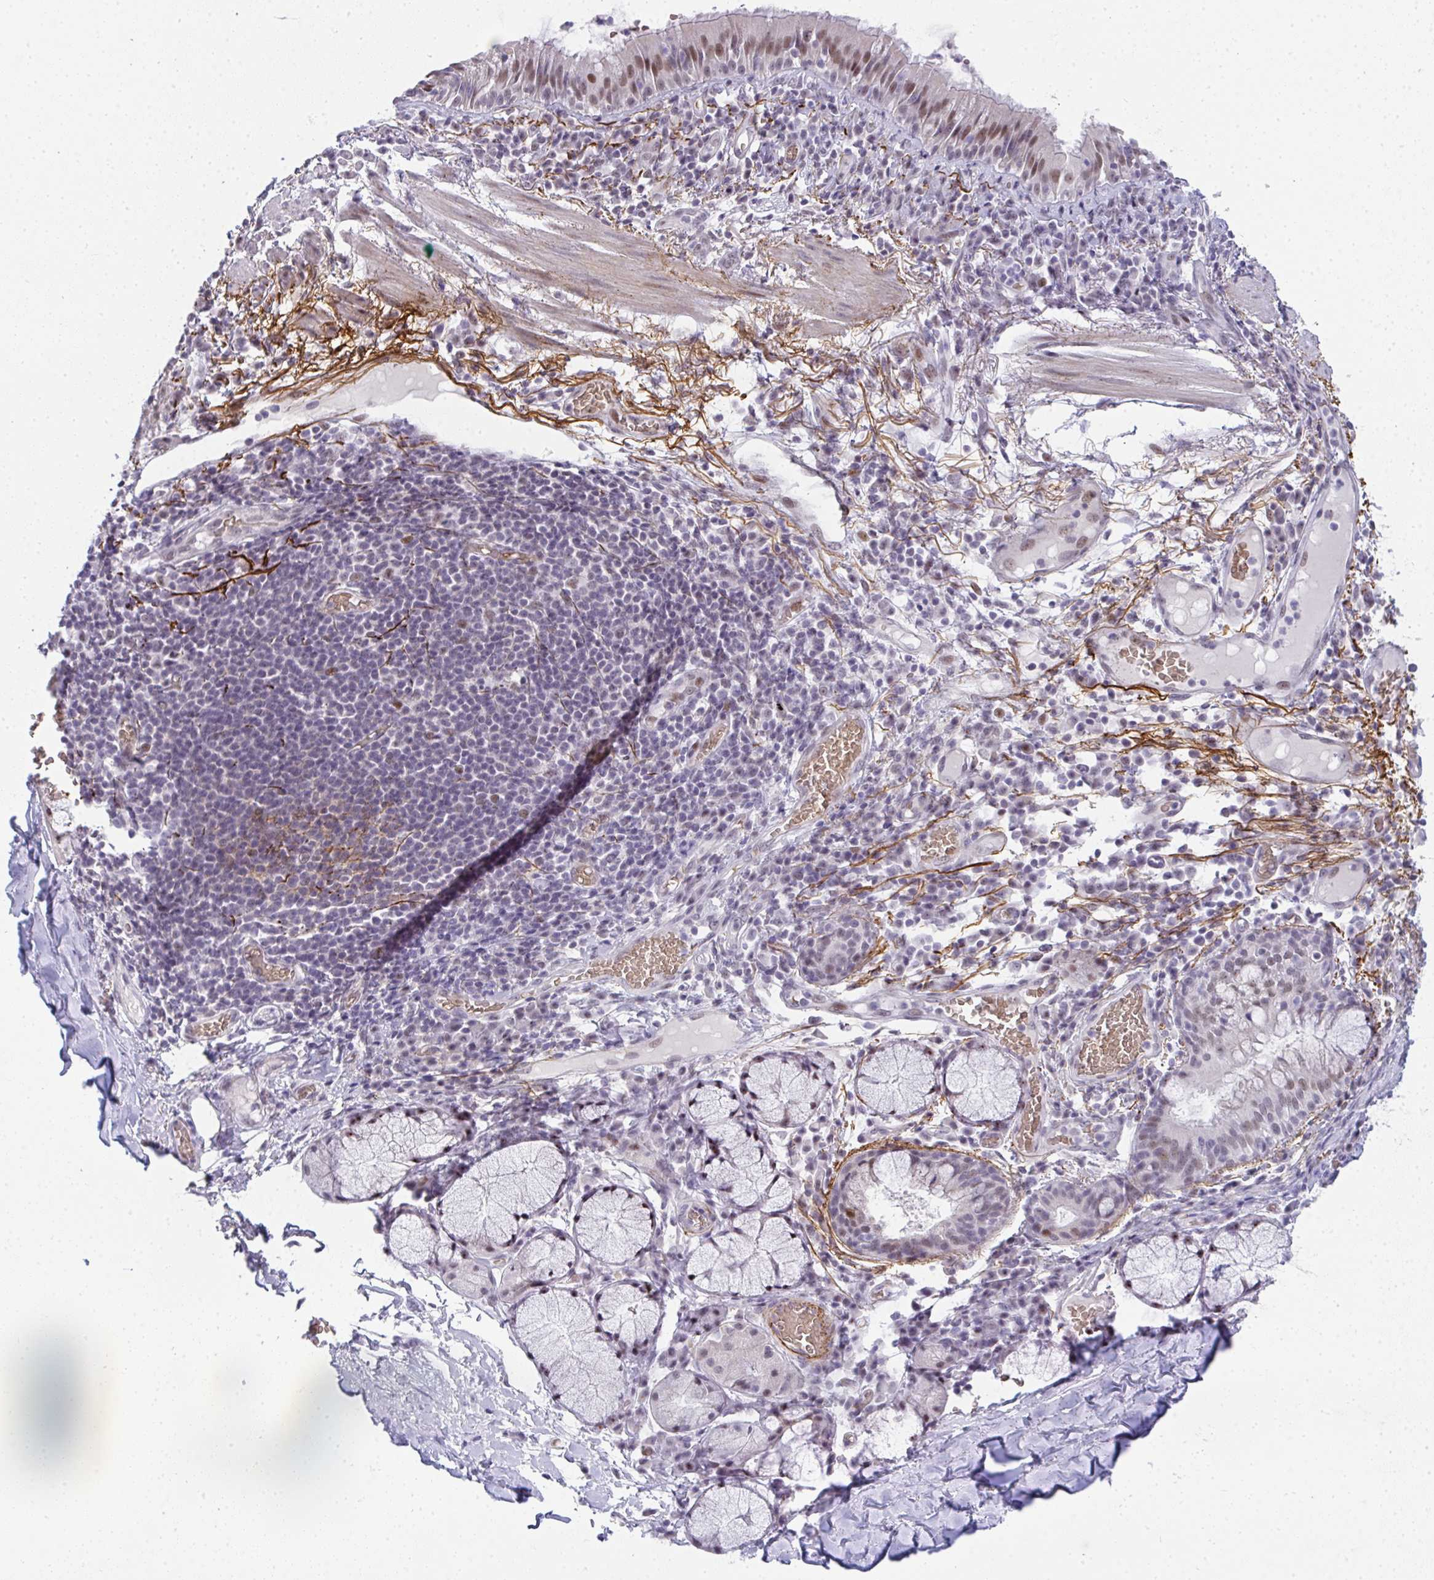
{"staining": {"intensity": "negative", "quantity": "none", "location": "none"}, "tissue": "adipose tissue", "cell_type": "Adipocytes", "image_type": "normal", "snomed": [{"axis": "morphology", "description": "Normal tissue, NOS"}, {"axis": "topography", "description": "Cartilage tissue"}, {"axis": "topography", "description": "Bronchus"}], "caption": "IHC of unremarkable adipose tissue reveals no expression in adipocytes.", "gene": "TNMD", "patient": {"sex": "male", "age": 56}}